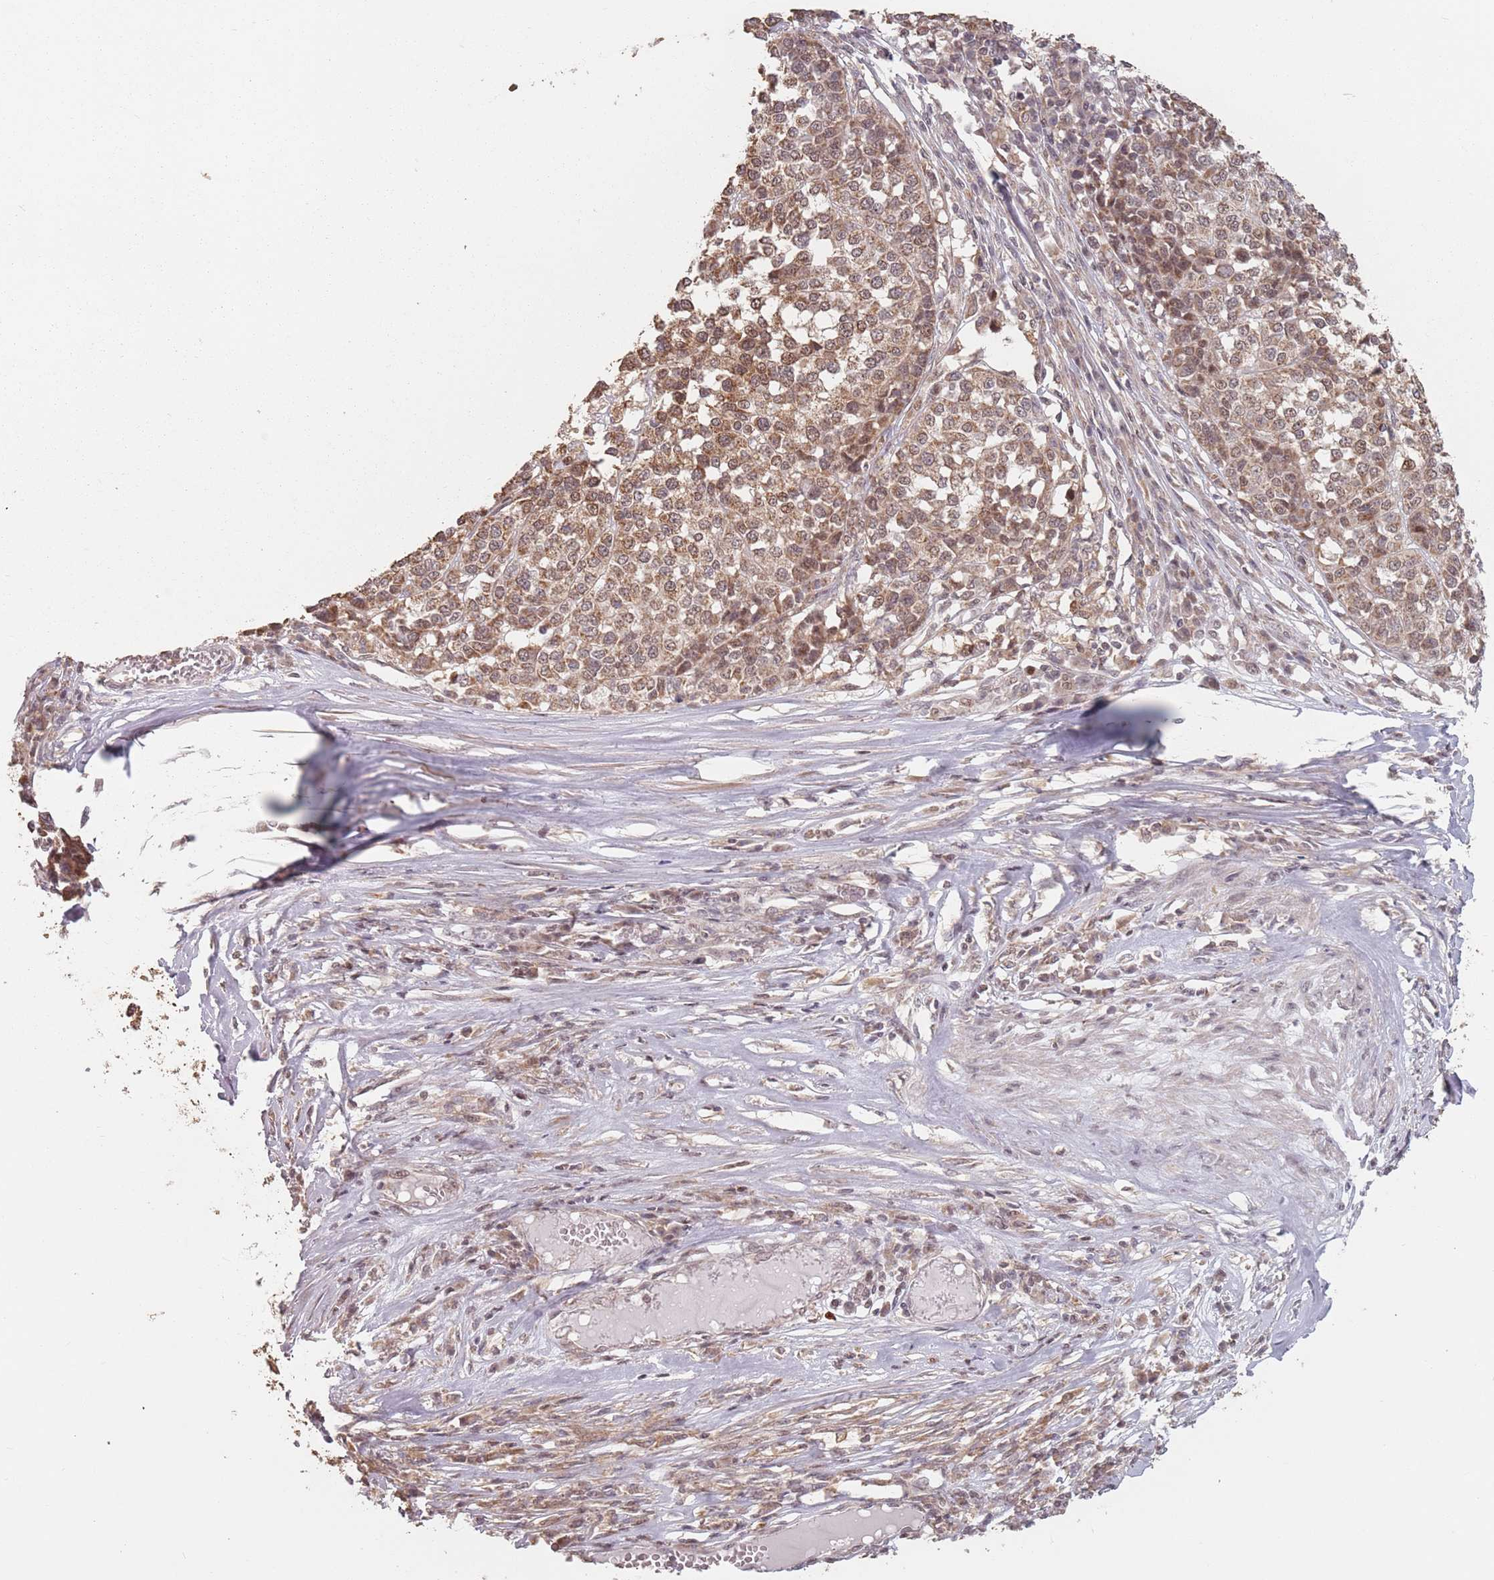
{"staining": {"intensity": "moderate", "quantity": ">75%", "location": "cytoplasmic/membranous,nuclear"}, "tissue": "melanoma", "cell_type": "Tumor cells", "image_type": "cancer", "snomed": [{"axis": "morphology", "description": "Malignant melanoma, Metastatic site"}, {"axis": "topography", "description": "Lymph node"}], "caption": "Tumor cells demonstrate medium levels of moderate cytoplasmic/membranous and nuclear staining in about >75% of cells in melanoma.", "gene": "VPS52", "patient": {"sex": "male", "age": 44}}